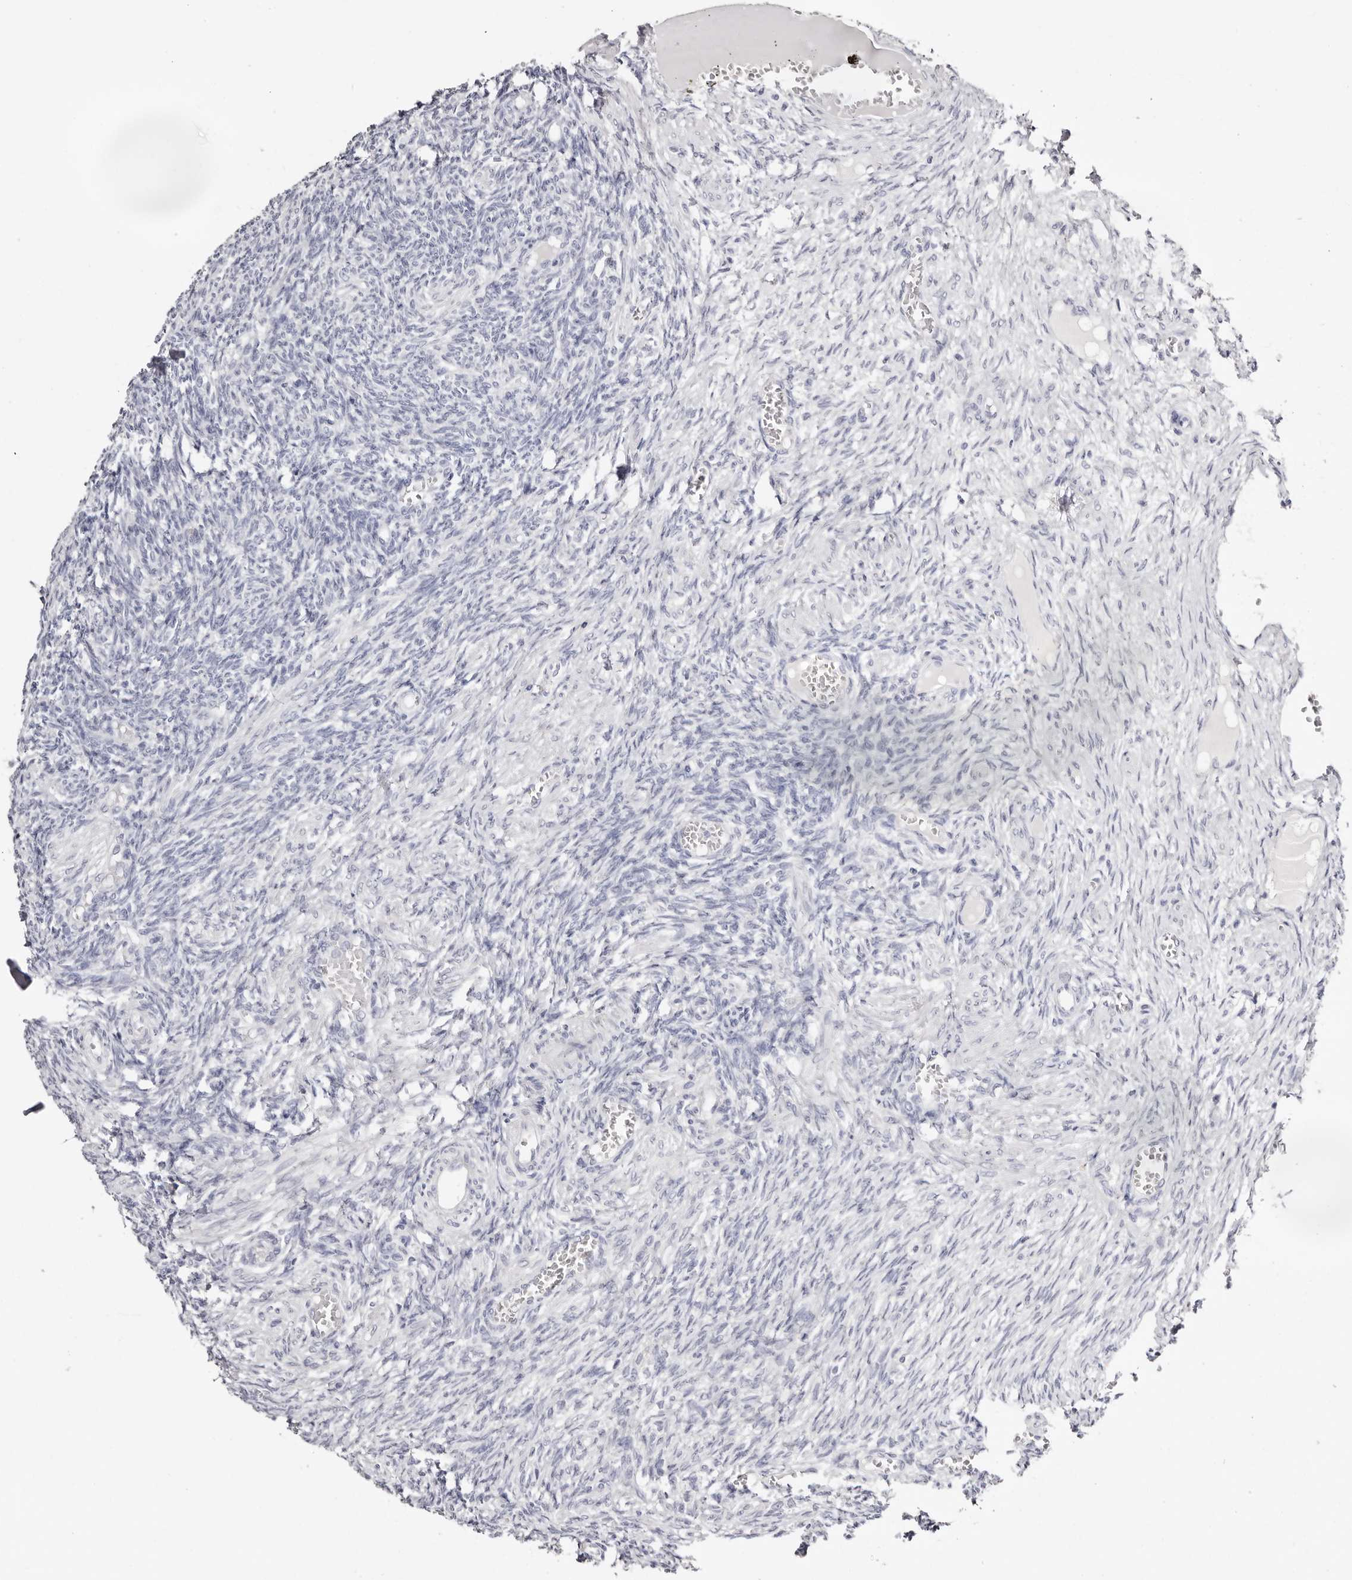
{"staining": {"intensity": "negative", "quantity": "none", "location": "none"}, "tissue": "ovary", "cell_type": "Ovarian stroma cells", "image_type": "normal", "snomed": [{"axis": "morphology", "description": "Normal tissue, NOS"}, {"axis": "topography", "description": "Ovary"}], "caption": "IHC photomicrograph of normal ovary: ovary stained with DAB shows no significant protein staining in ovarian stroma cells.", "gene": "AKNAD1", "patient": {"sex": "female", "age": 27}}